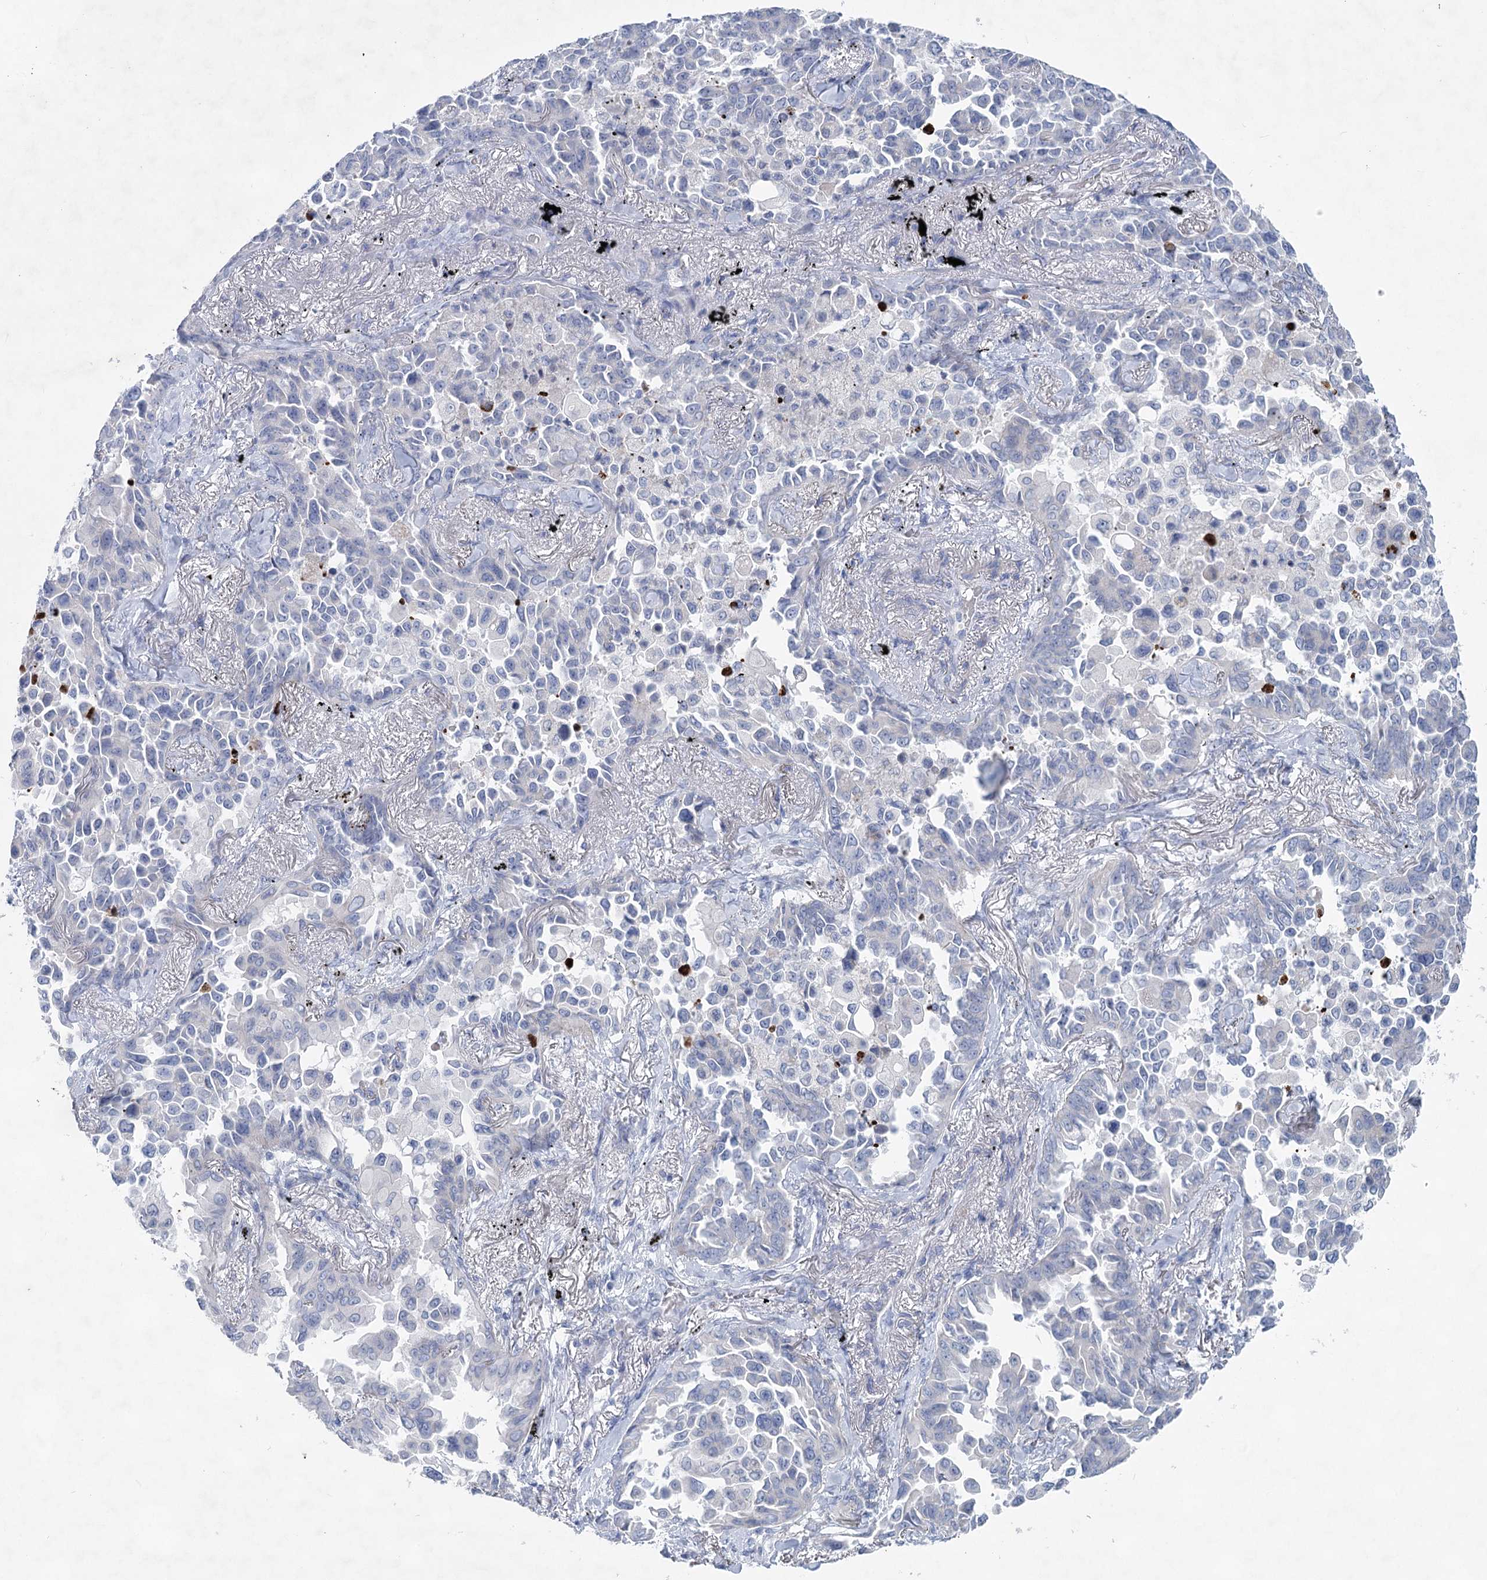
{"staining": {"intensity": "negative", "quantity": "none", "location": "none"}, "tissue": "lung cancer", "cell_type": "Tumor cells", "image_type": "cancer", "snomed": [{"axis": "morphology", "description": "Adenocarcinoma, NOS"}, {"axis": "topography", "description": "Lung"}], "caption": "There is no significant positivity in tumor cells of lung cancer. (Brightfield microscopy of DAB (3,3'-diaminobenzidine) IHC at high magnification).", "gene": "WDR74", "patient": {"sex": "female", "age": 67}}